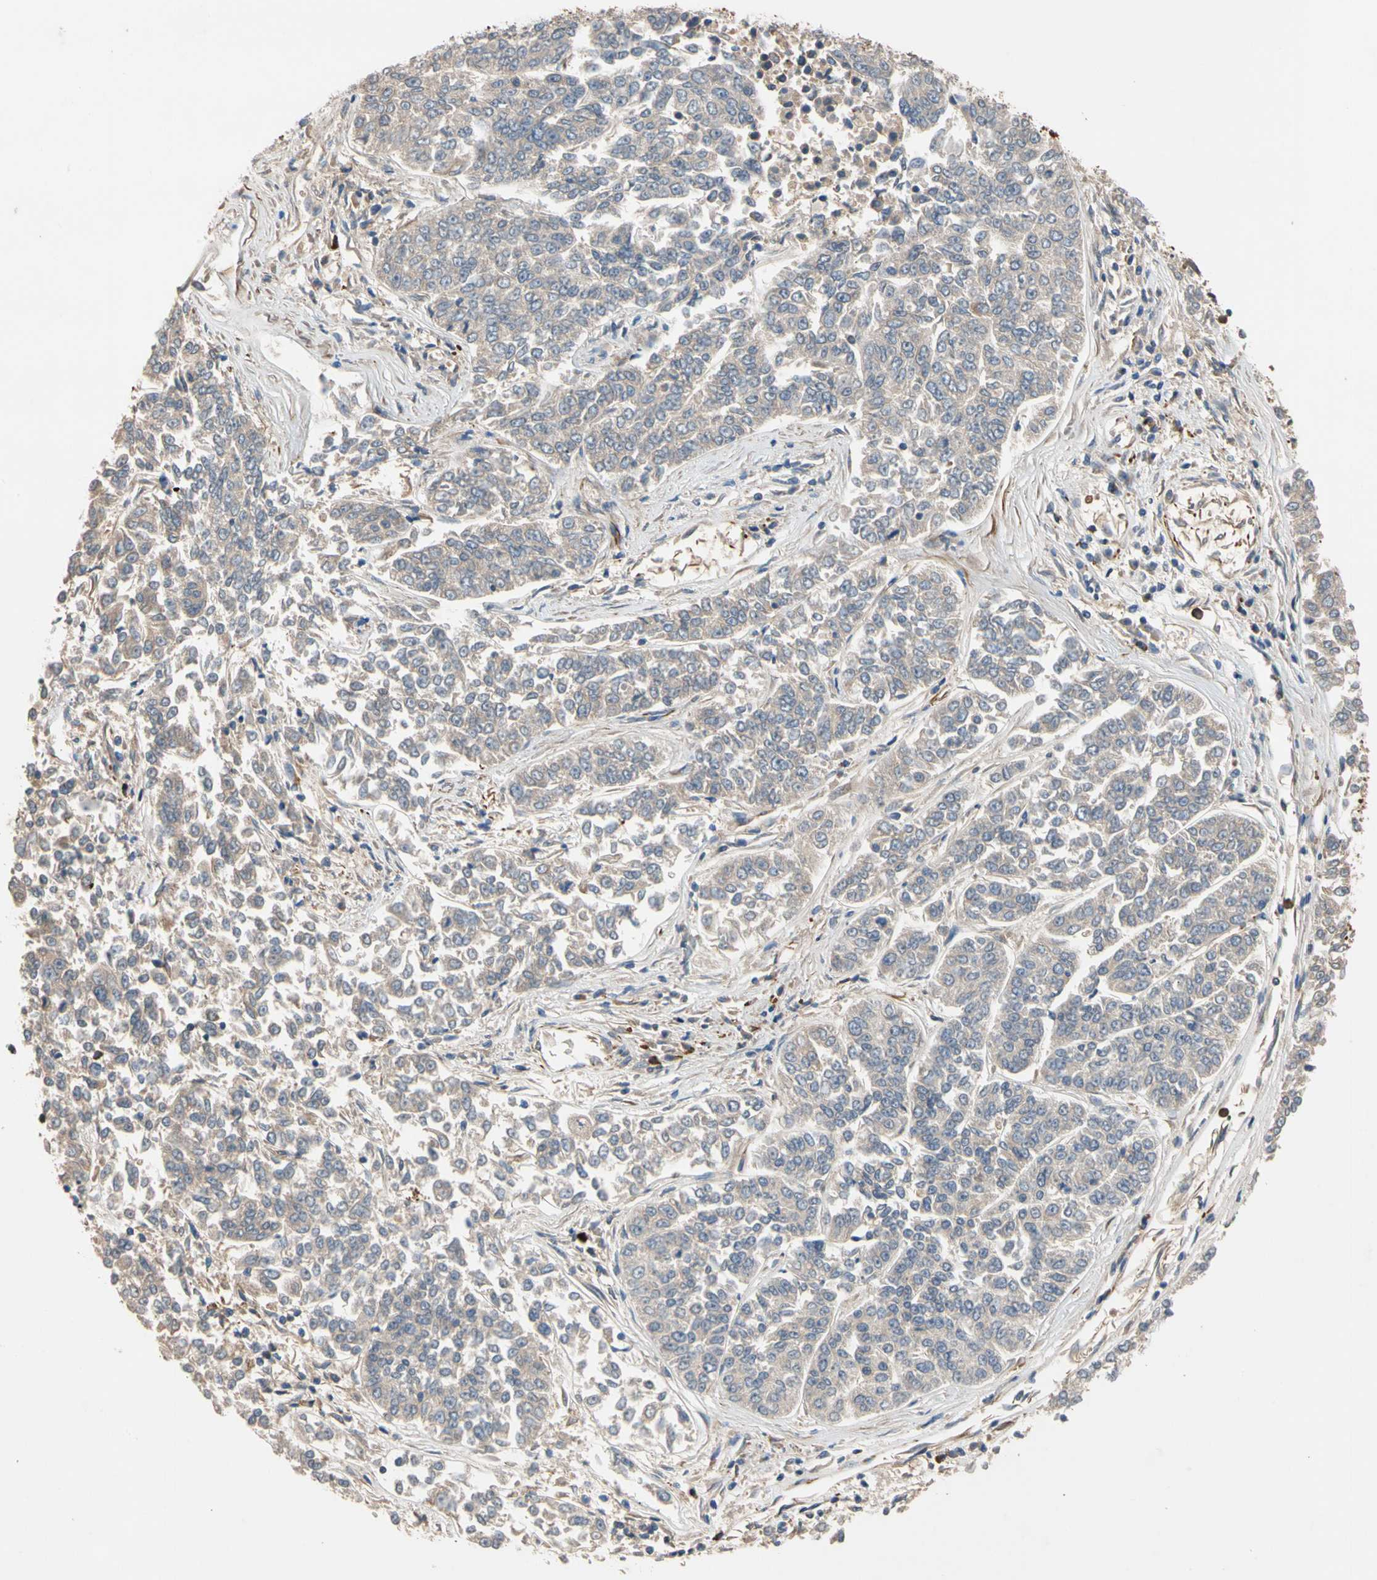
{"staining": {"intensity": "weak", "quantity": "25%-75%", "location": "cytoplasmic/membranous"}, "tissue": "lung cancer", "cell_type": "Tumor cells", "image_type": "cancer", "snomed": [{"axis": "morphology", "description": "Adenocarcinoma, NOS"}, {"axis": "topography", "description": "Lung"}], "caption": "Immunohistochemistry (IHC) image of human lung cancer stained for a protein (brown), which shows low levels of weak cytoplasmic/membranous expression in about 25%-75% of tumor cells.", "gene": "FGD6", "patient": {"sex": "male", "age": 84}}